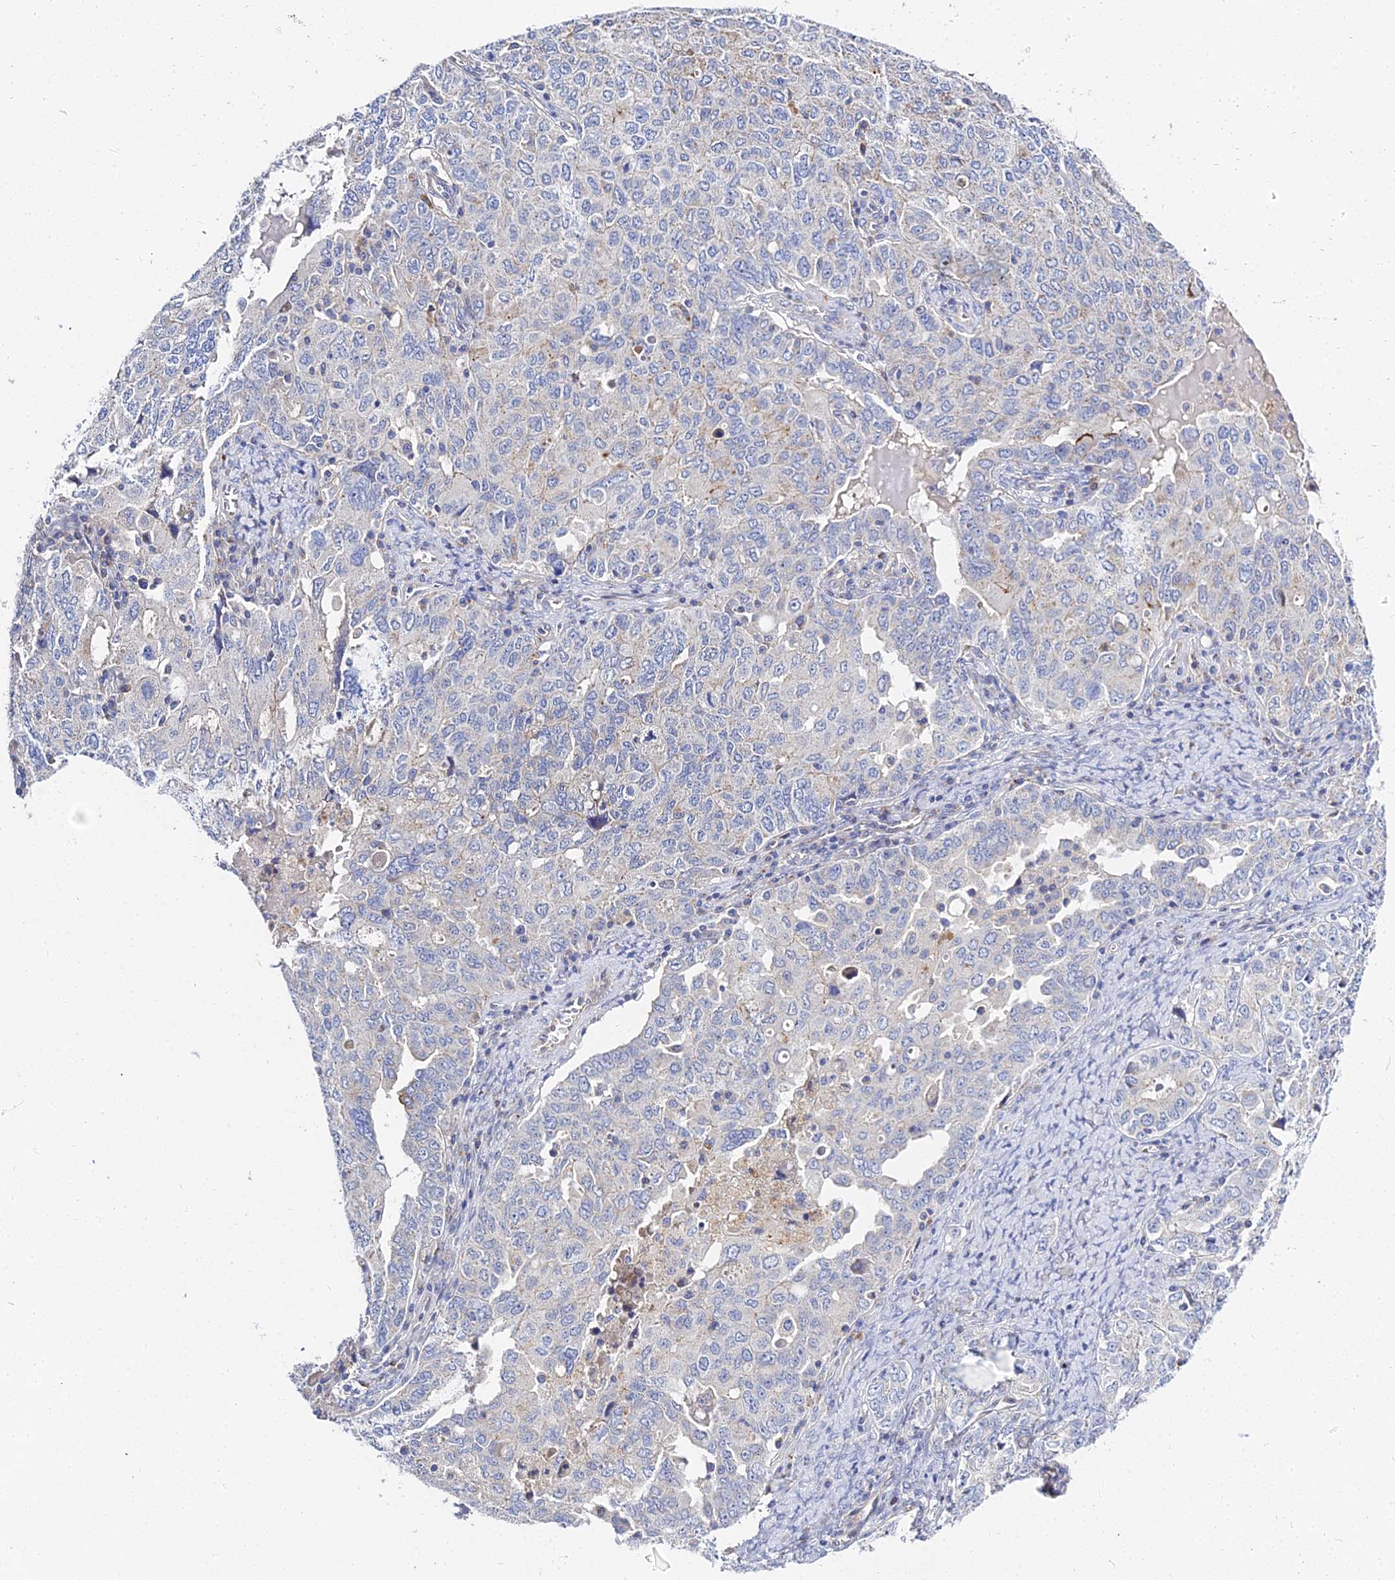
{"staining": {"intensity": "negative", "quantity": "none", "location": "none"}, "tissue": "ovarian cancer", "cell_type": "Tumor cells", "image_type": "cancer", "snomed": [{"axis": "morphology", "description": "Carcinoma, endometroid"}, {"axis": "topography", "description": "Ovary"}], "caption": "Histopathology image shows no protein staining in tumor cells of endometroid carcinoma (ovarian) tissue.", "gene": "APOBEC3H", "patient": {"sex": "female", "age": 62}}